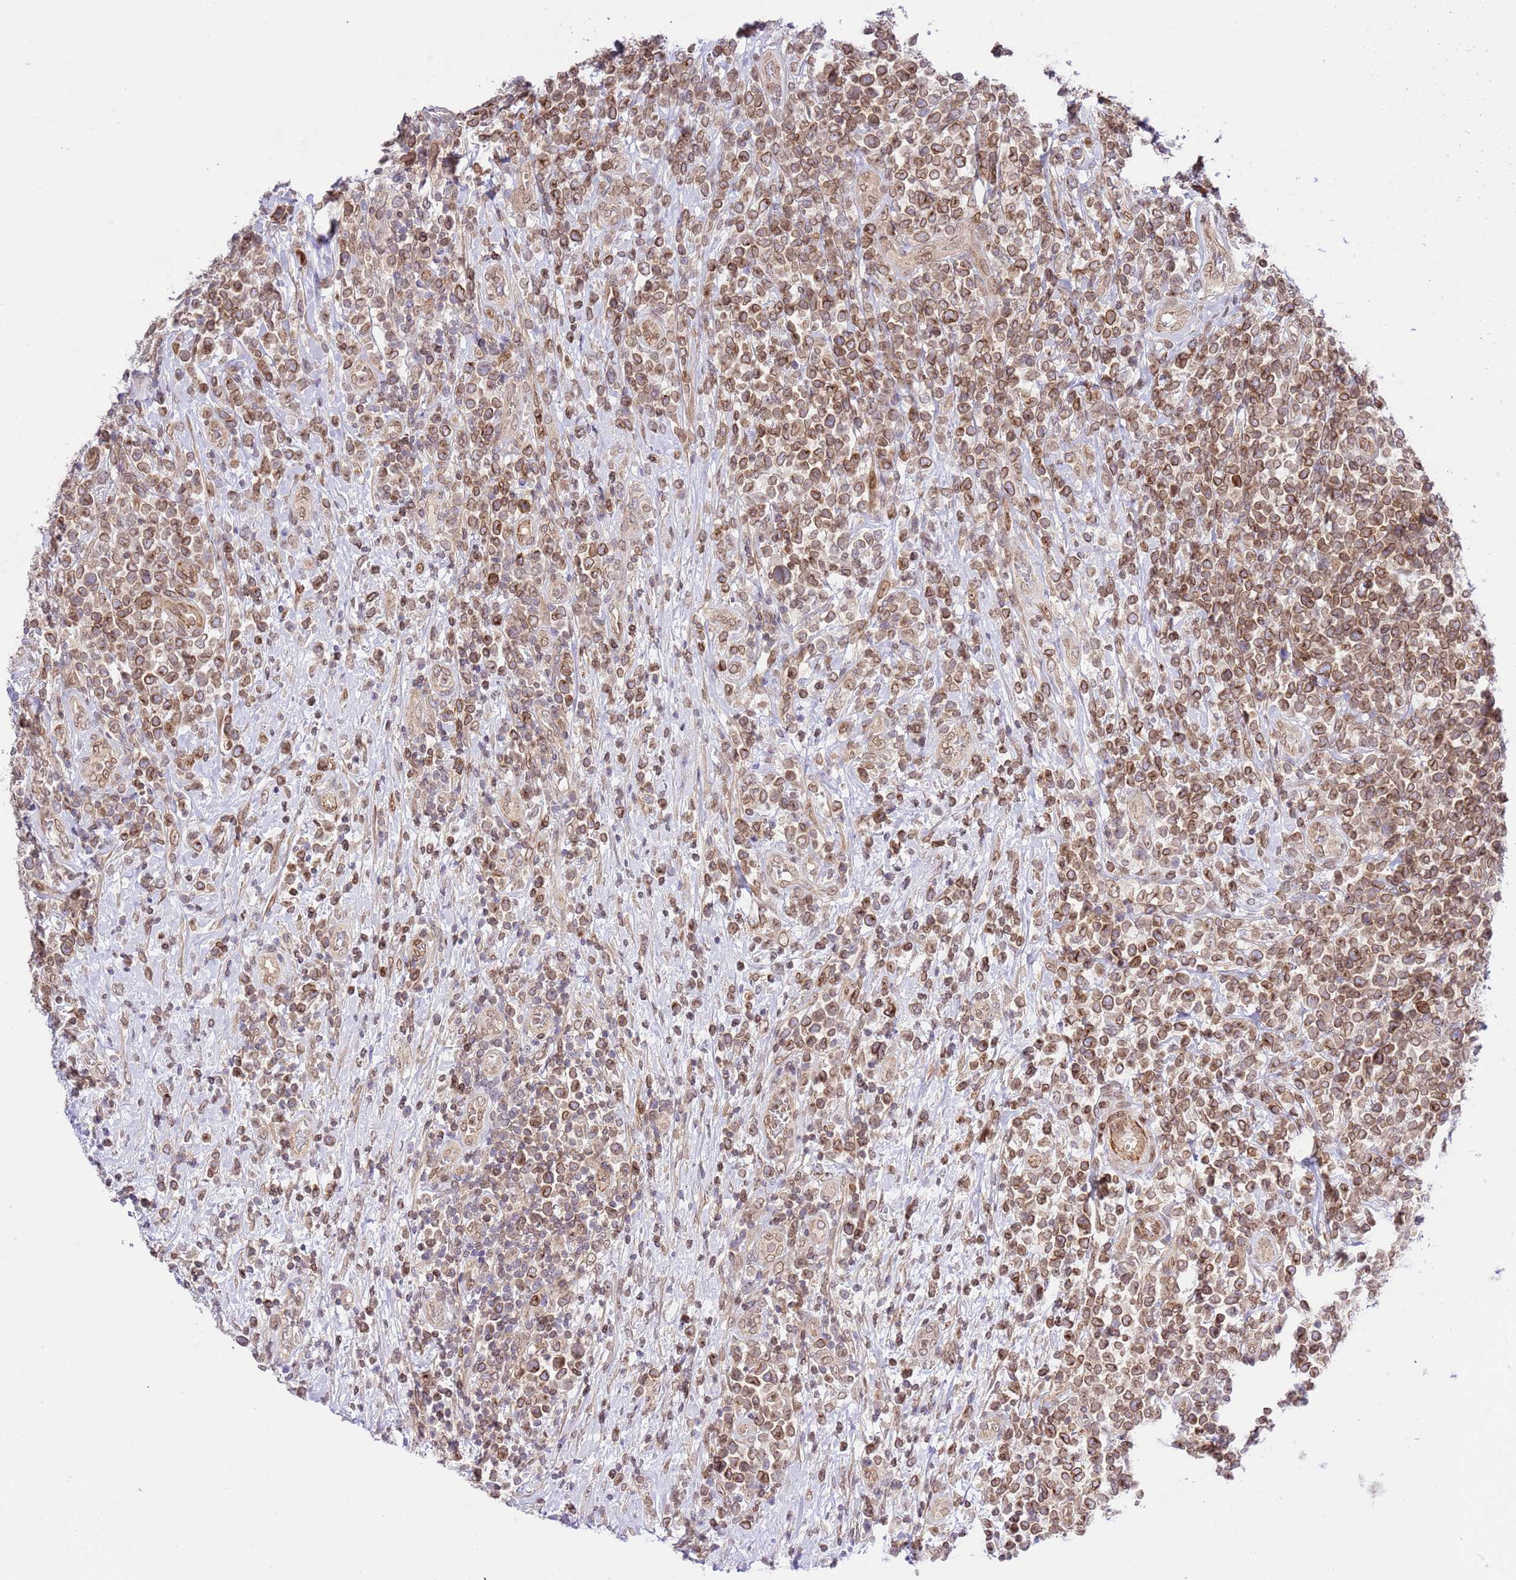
{"staining": {"intensity": "moderate", "quantity": "25%-75%", "location": "cytoplasmic/membranous"}, "tissue": "lymphoma", "cell_type": "Tumor cells", "image_type": "cancer", "snomed": [{"axis": "morphology", "description": "Malignant lymphoma, non-Hodgkin's type, High grade"}, {"axis": "topography", "description": "Soft tissue"}], "caption": "This is an image of immunohistochemistry (IHC) staining of high-grade malignant lymphoma, non-Hodgkin's type, which shows moderate positivity in the cytoplasmic/membranous of tumor cells.", "gene": "TRIM37", "patient": {"sex": "female", "age": 56}}